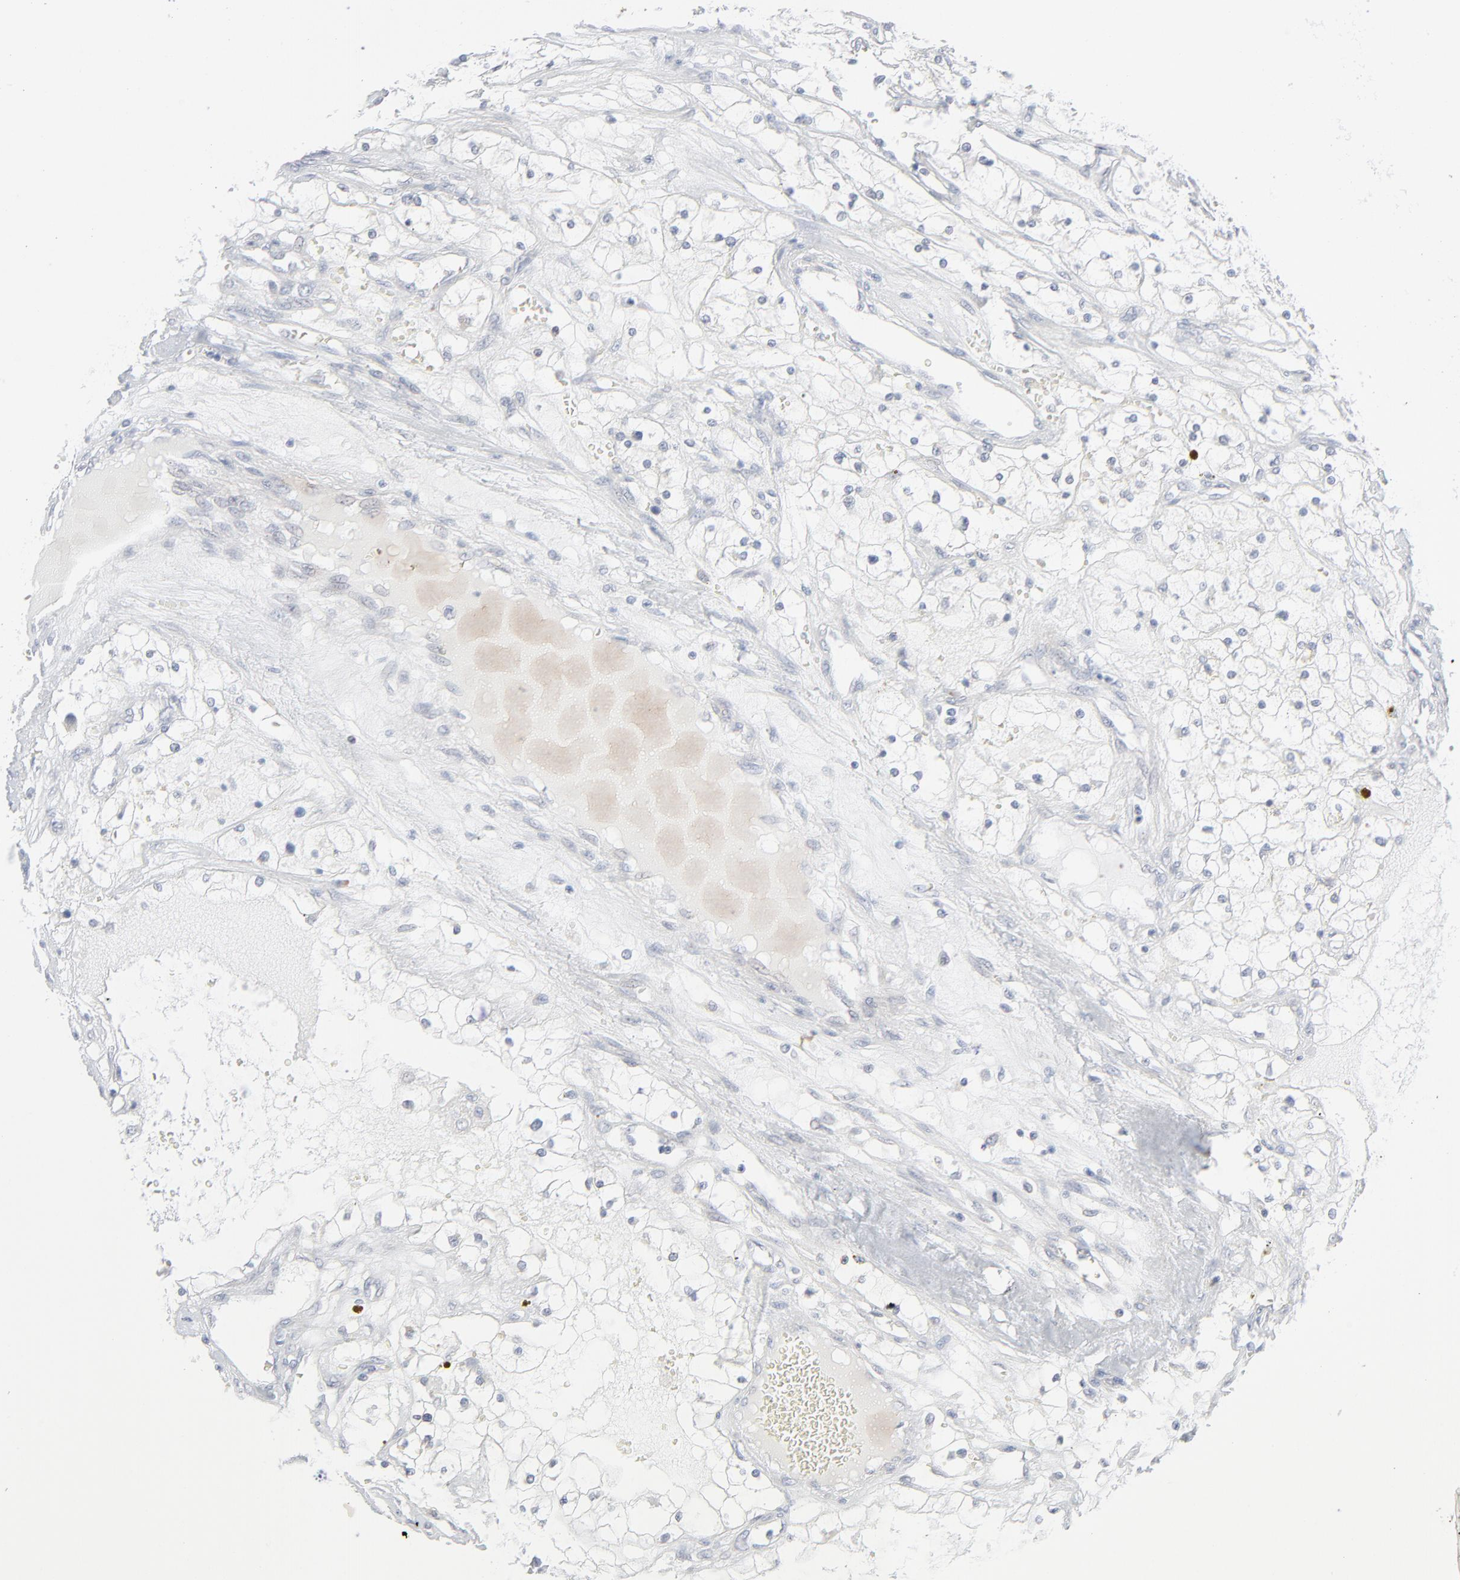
{"staining": {"intensity": "negative", "quantity": "none", "location": "none"}, "tissue": "renal cancer", "cell_type": "Tumor cells", "image_type": "cancer", "snomed": [{"axis": "morphology", "description": "Adenocarcinoma, NOS"}, {"axis": "topography", "description": "Kidney"}], "caption": "Protein analysis of adenocarcinoma (renal) reveals no significant staining in tumor cells.", "gene": "KDSR", "patient": {"sex": "male", "age": 61}}